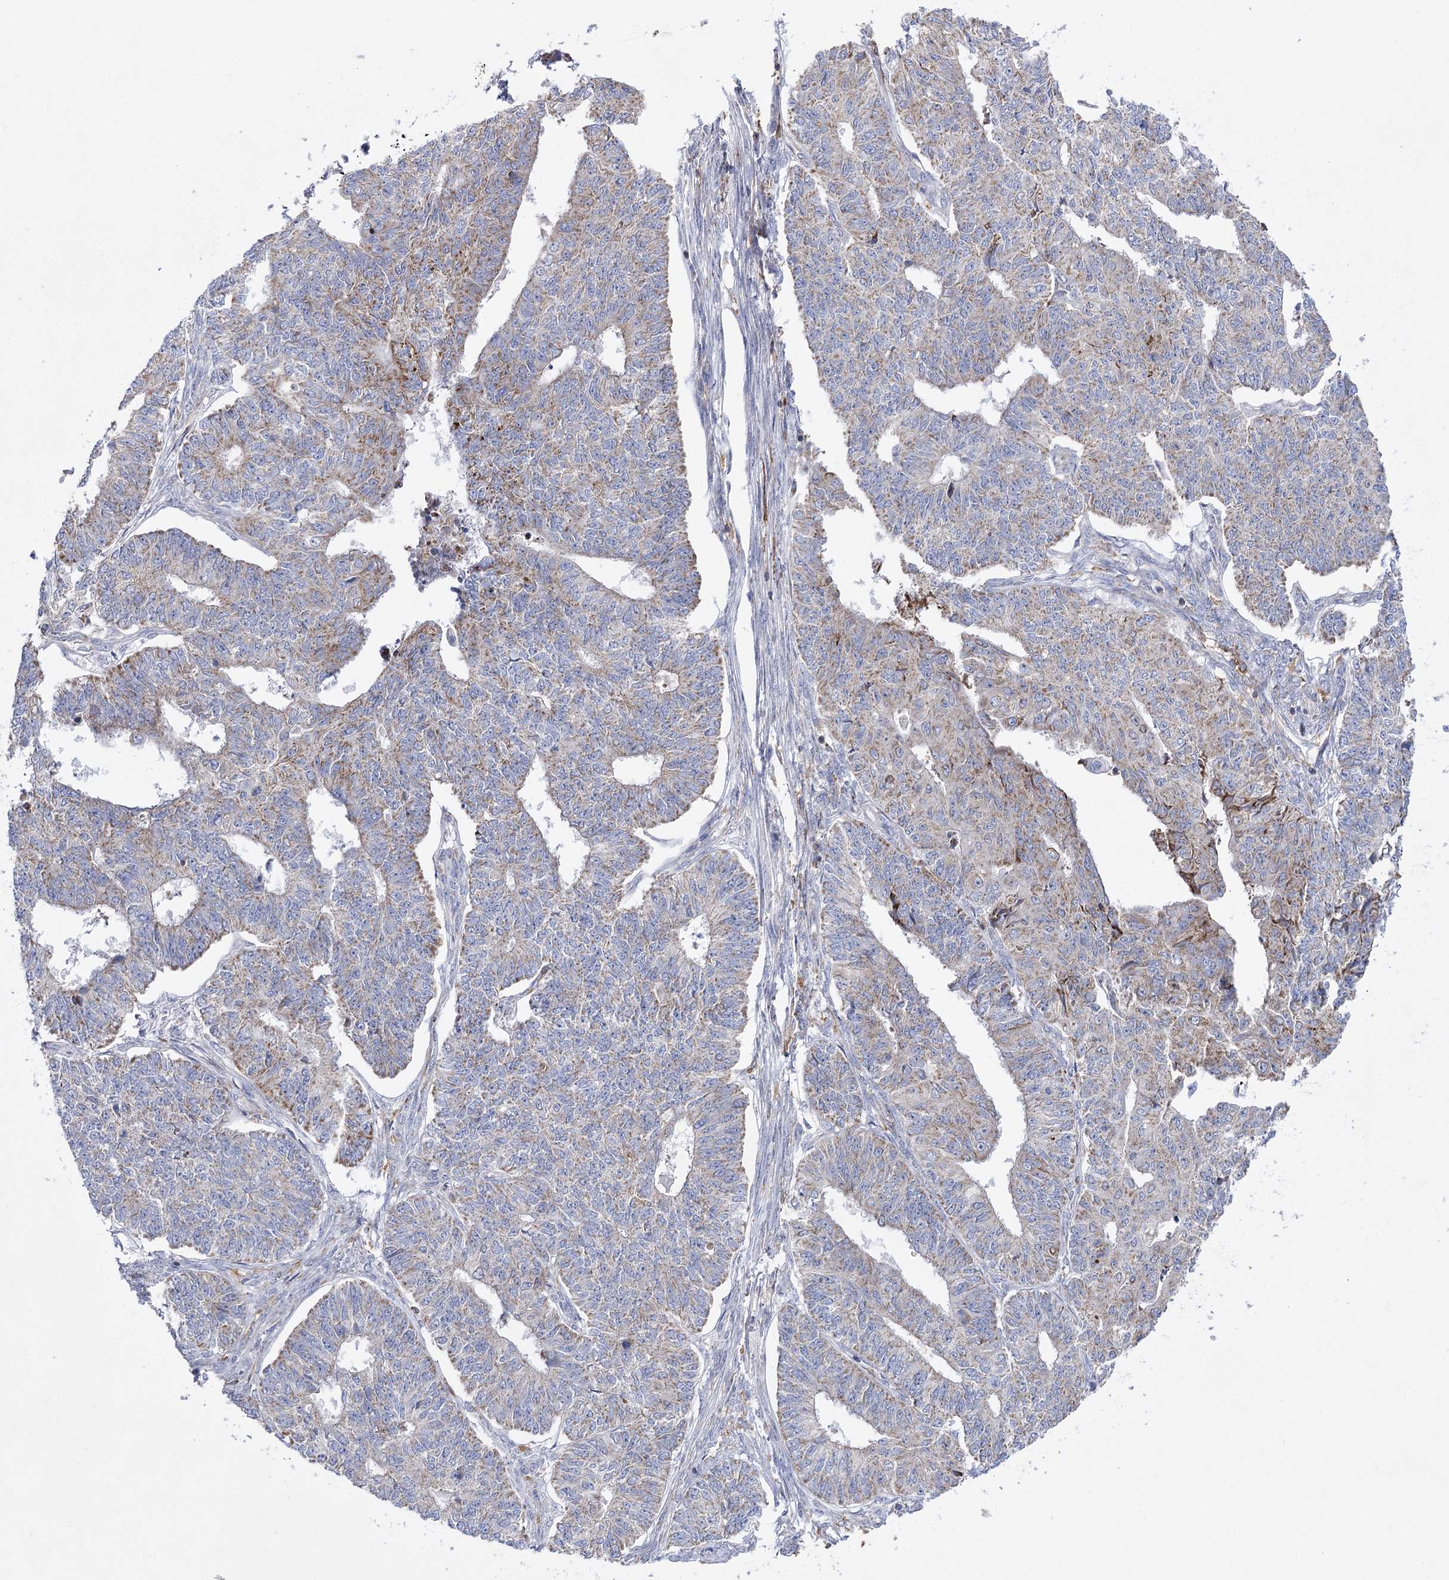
{"staining": {"intensity": "weak", "quantity": "25%-75%", "location": "cytoplasmic/membranous"}, "tissue": "endometrial cancer", "cell_type": "Tumor cells", "image_type": "cancer", "snomed": [{"axis": "morphology", "description": "Adenocarcinoma, NOS"}, {"axis": "topography", "description": "Endometrium"}], "caption": "Human endometrial adenocarcinoma stained with a protein marker demonstrates weak staining in tumor cells.", "gene": "COX15", "patient": {"sex": "female", "age": 32}}